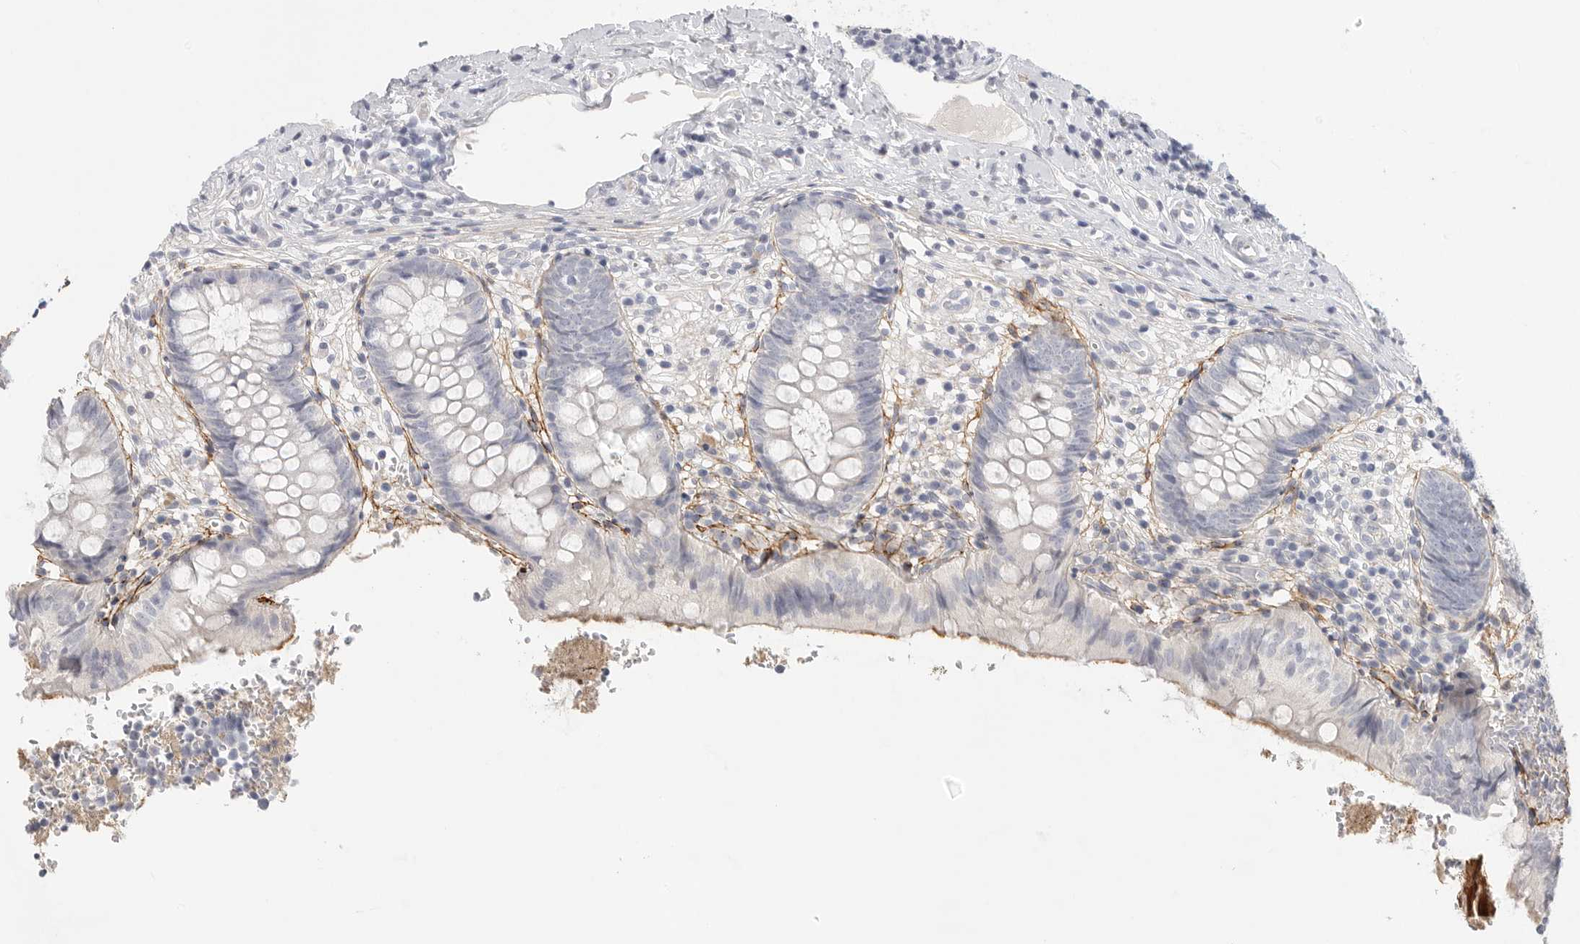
{"staining": {"intensity": "negative", "quantity": "none", "location": "none"}, "tissue": "appendix", "cell_type": "Glandular cells", "image_type": "normal", "snomed": [{"axis": "morphology", "description": "Normal tissue, NOS"}, {"axis": "topography", "description": "Appendix"}], "caption": "High power microscopy micrograph of an immunohistochemistry (IHC) histopathology image of unremarkable appendix, revealing no significant staining in glandular cells. (Stains: DAB (3,3'-diaminobenzidine) immunohistochemistry with hematoxylin counter stain, Microscopy: brightfield microscopy at high magnification).", "gene": "FBN2", "patient": {"sex": "male", "age": 8}}